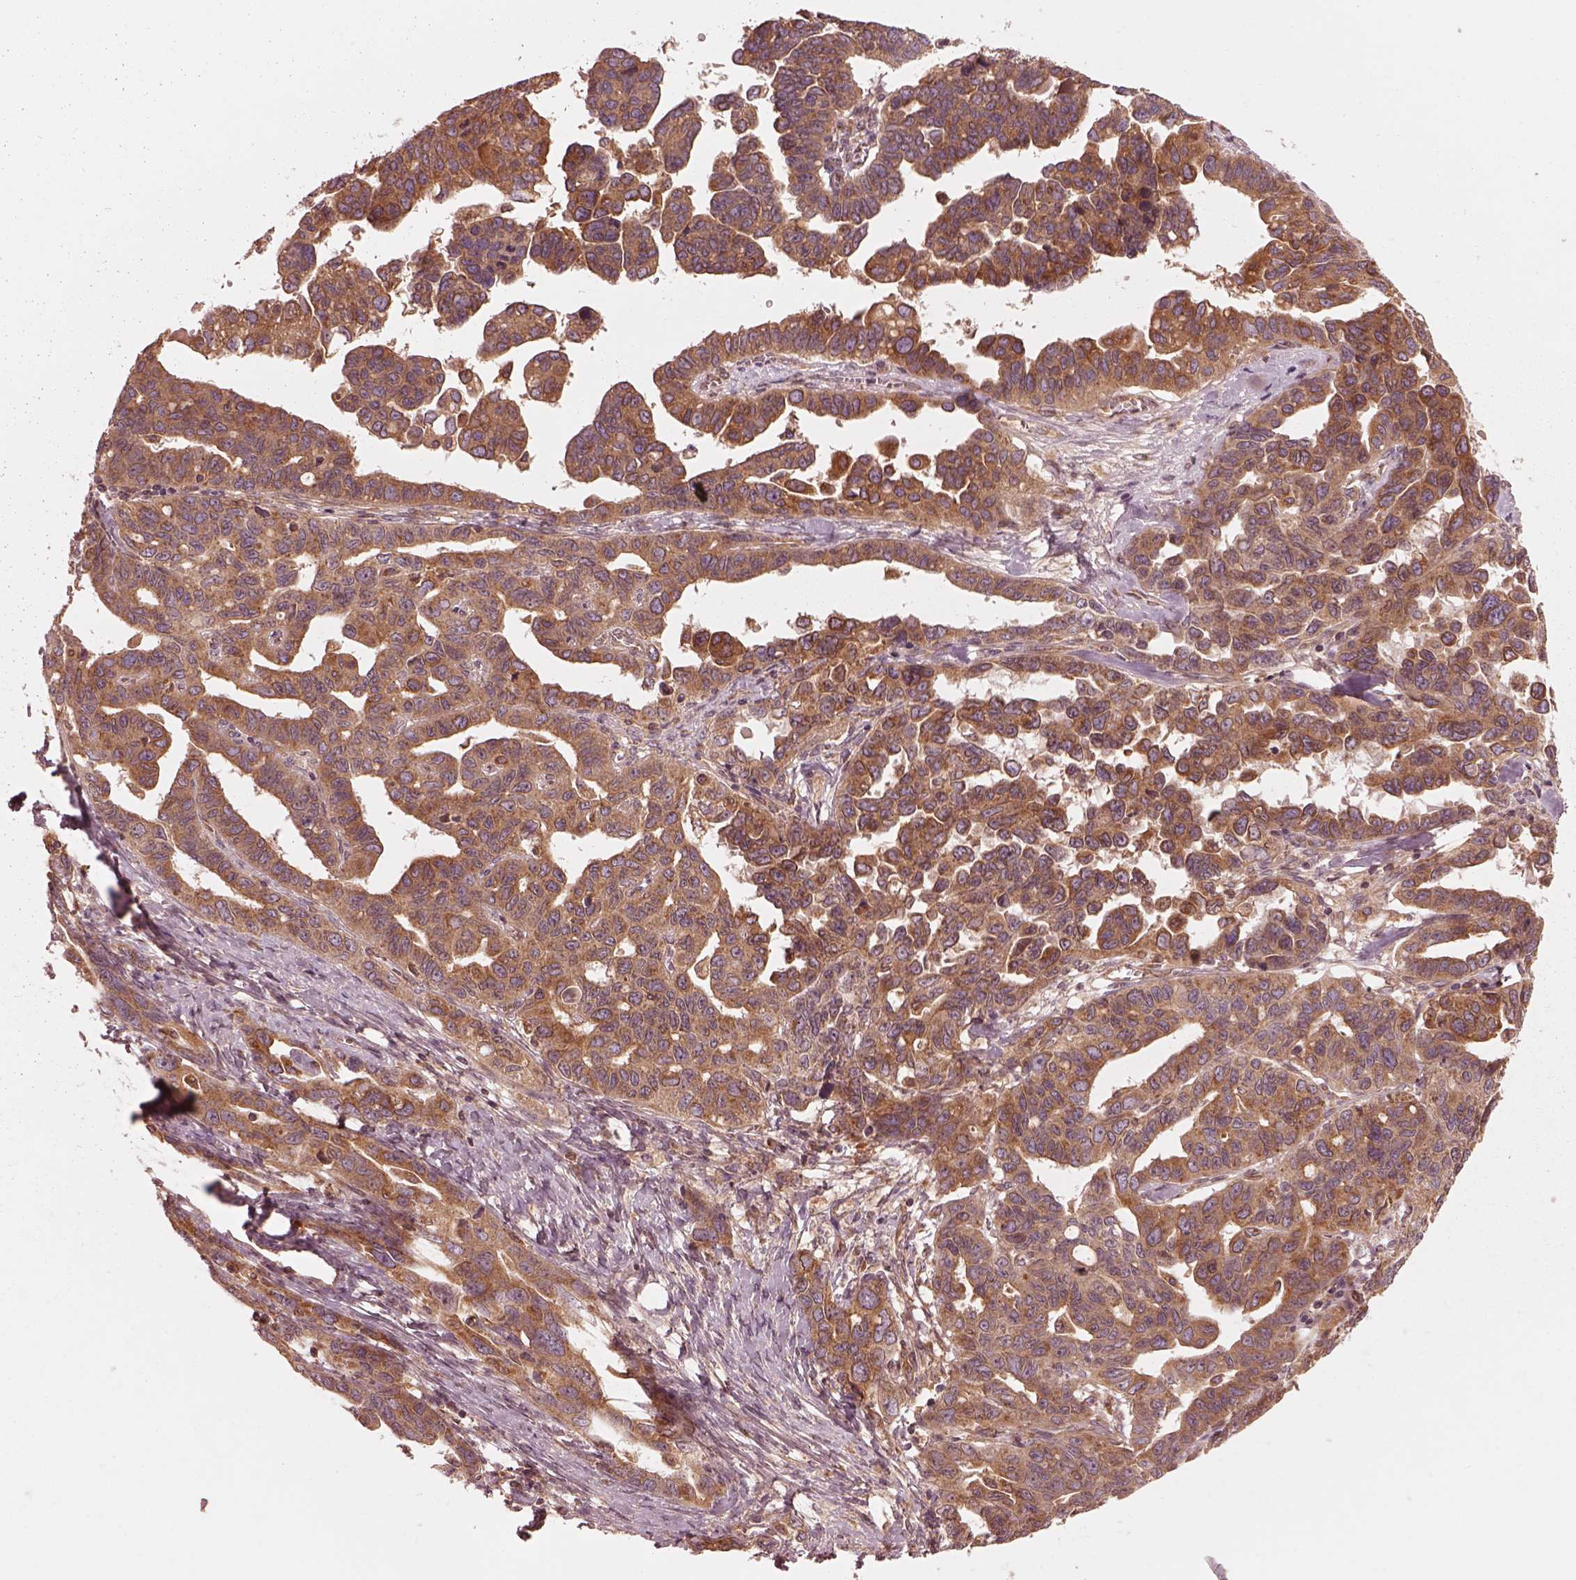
{"staining": {"intensity": "moderate", "quantity": ">75%", "location": "cytoplasmic/membranous"}, "tissue": "ovarian cancer", "cell_type": "Tumor cells", "image_type": "cancer", "snomed": [{"axis": "morphology", "description": "Cystadenocarcinoma, serous, NOS"}, {"axis": "topography", "description": "Ovary"}], "caption": "The histopathology image reveals immunohistochemical staining of ovarian cancer (serous cystadenocarcinoma). There is moderate cytoplasmic/membranous staining is identified in approximately >75% of tumor cells. Ihc stains the protein in brown and the nuclei are stained blue.", "gene": "PIK3R2", "patient": {"sex": "female", "age": 69}}